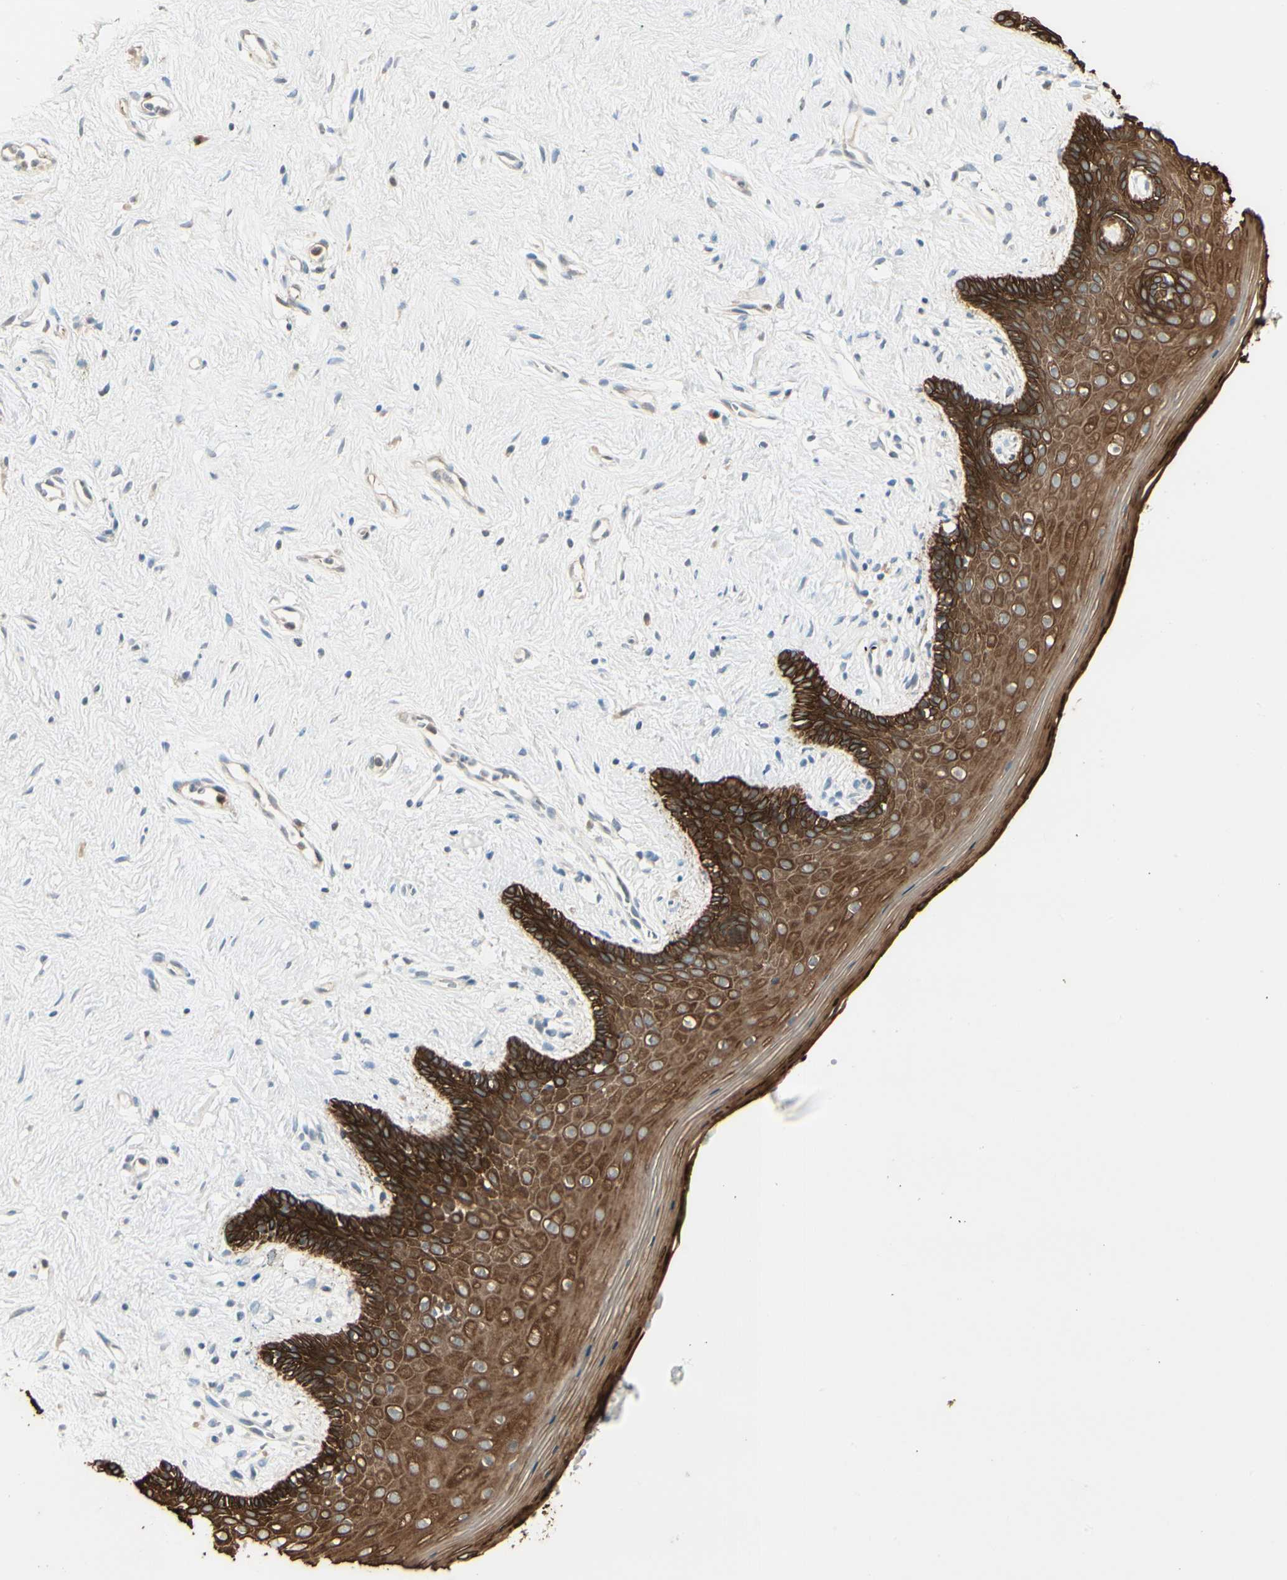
{"staining": {"intensity": "strong", "quantity": ">75%", "location": "cytoplasmic/membranous"}, "tissue": "vagina", "cell_type": "Squamous epithelial cells", "image_type": "normal", "snomed": [{"axis": "morphology", "description": "Normal tissue, NOS"}, {"axis": "topography", "description": "Vagina"}], "caption": "Immunohistochemical staining of unremarkable vagina exhibits high levels of strong cytoplasmic/membranous staining in approximately >75% of squamous epithelial cells.", "gene": "SKIL", "patient": {"sex": "female", "age": 44}}